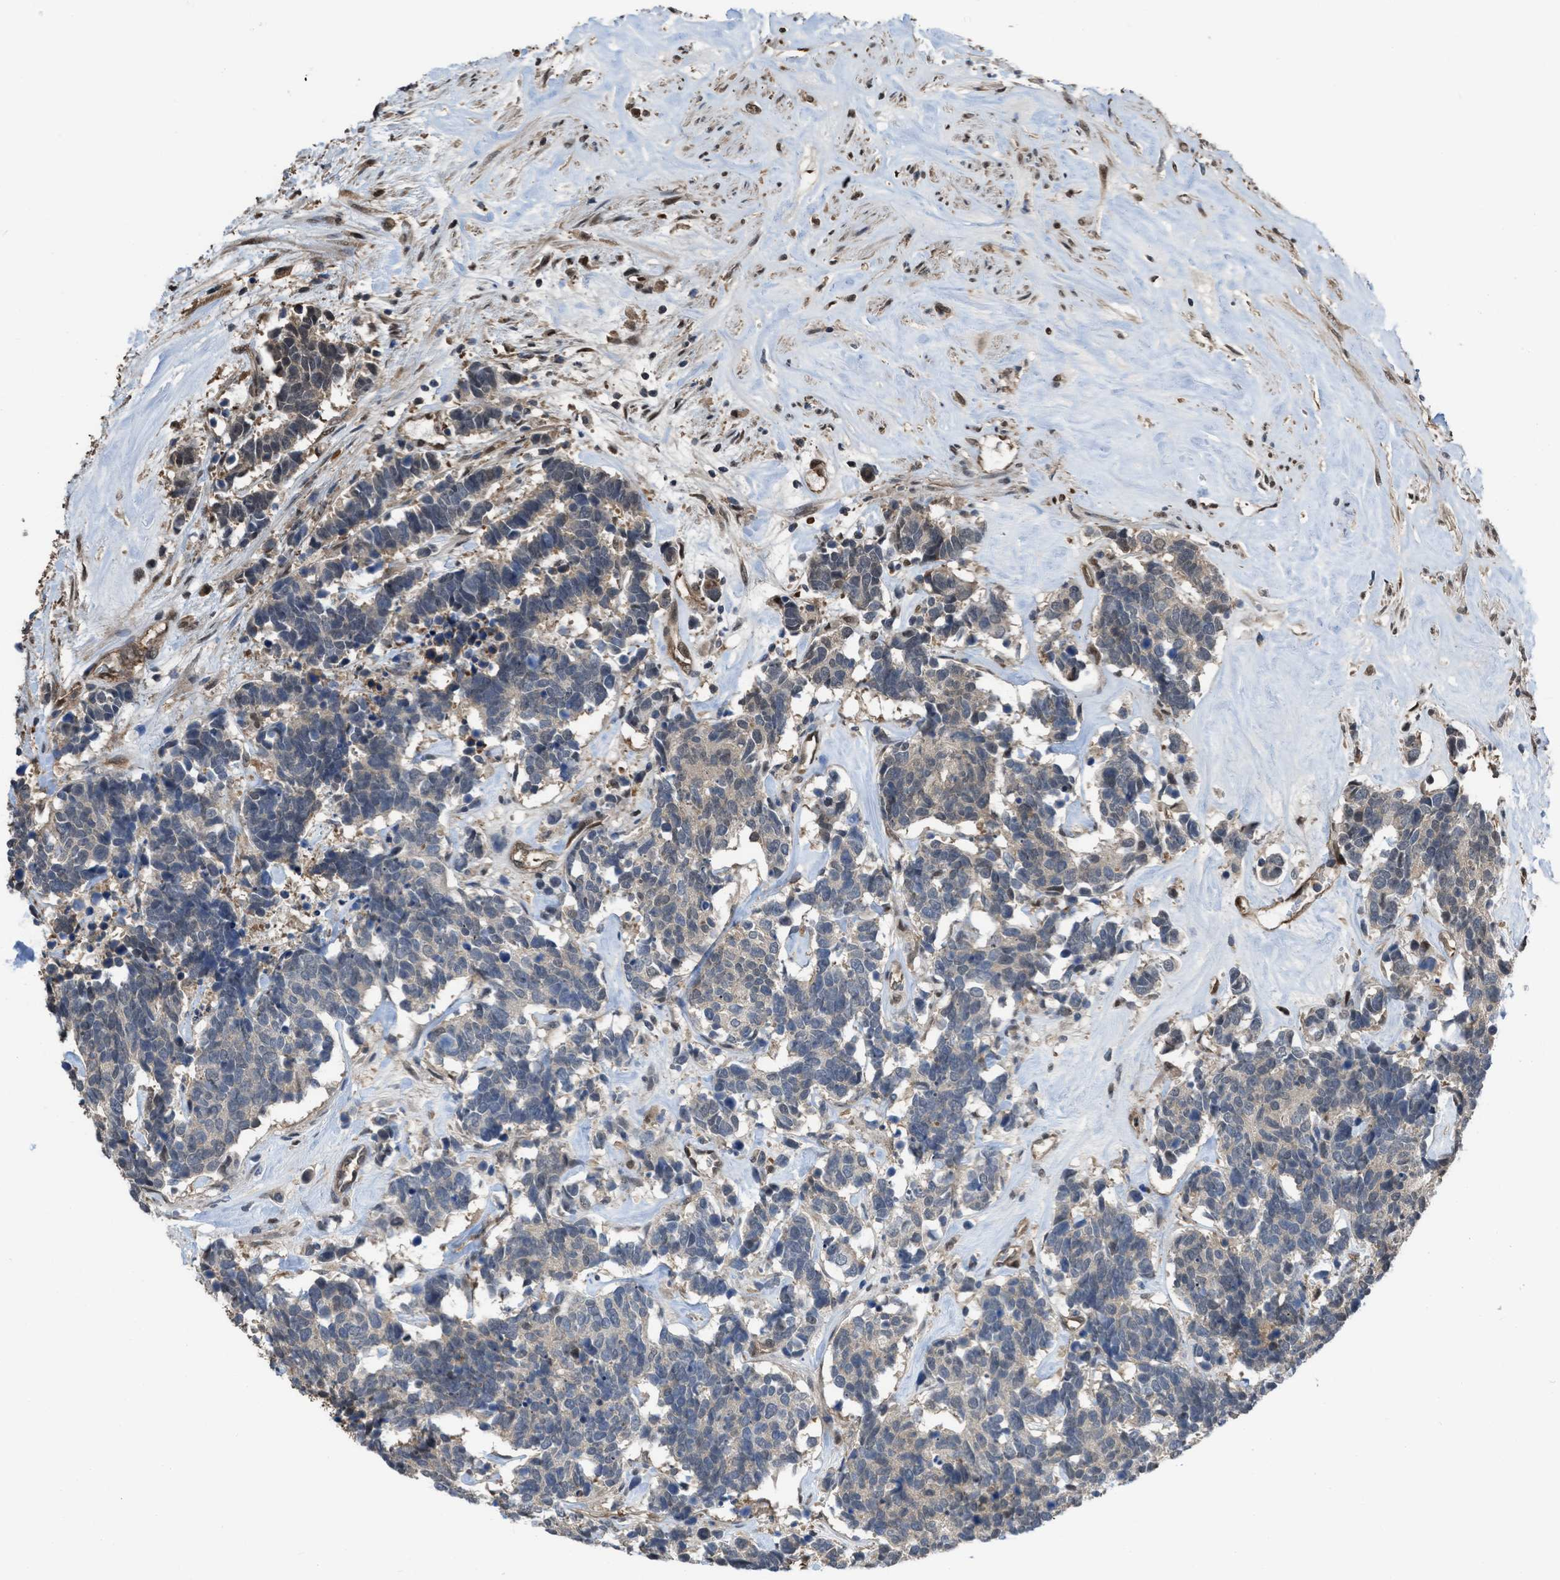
{"staining": {"intensity": "weak", "quantity": "25%-75%", "location": "cytoplasmic/membranous"}, "tissue": "carcinoid", "cell_type": "Tumor cells", "image_type": "cancer", "snomed": [{"axis": "morphology", "description": "Carcinoma, NOS"}, {"axis": "morphology", "description": "Carcinoid, malignant, NOS"}, {"axis": "topography", "description": "Urinary bladder"}], "caption": "IHC image of neoplastic tissue: human malignant carcinoid stained using immunohistochemistry displays low levels of weak protein expression localized specifically in the cytoplasmic/membranous of tumor cells, appearing as a cytoplasmic/membranous brown color.", "gene": "YWHAG", "patient": {"sex": "male", "age": 57}}